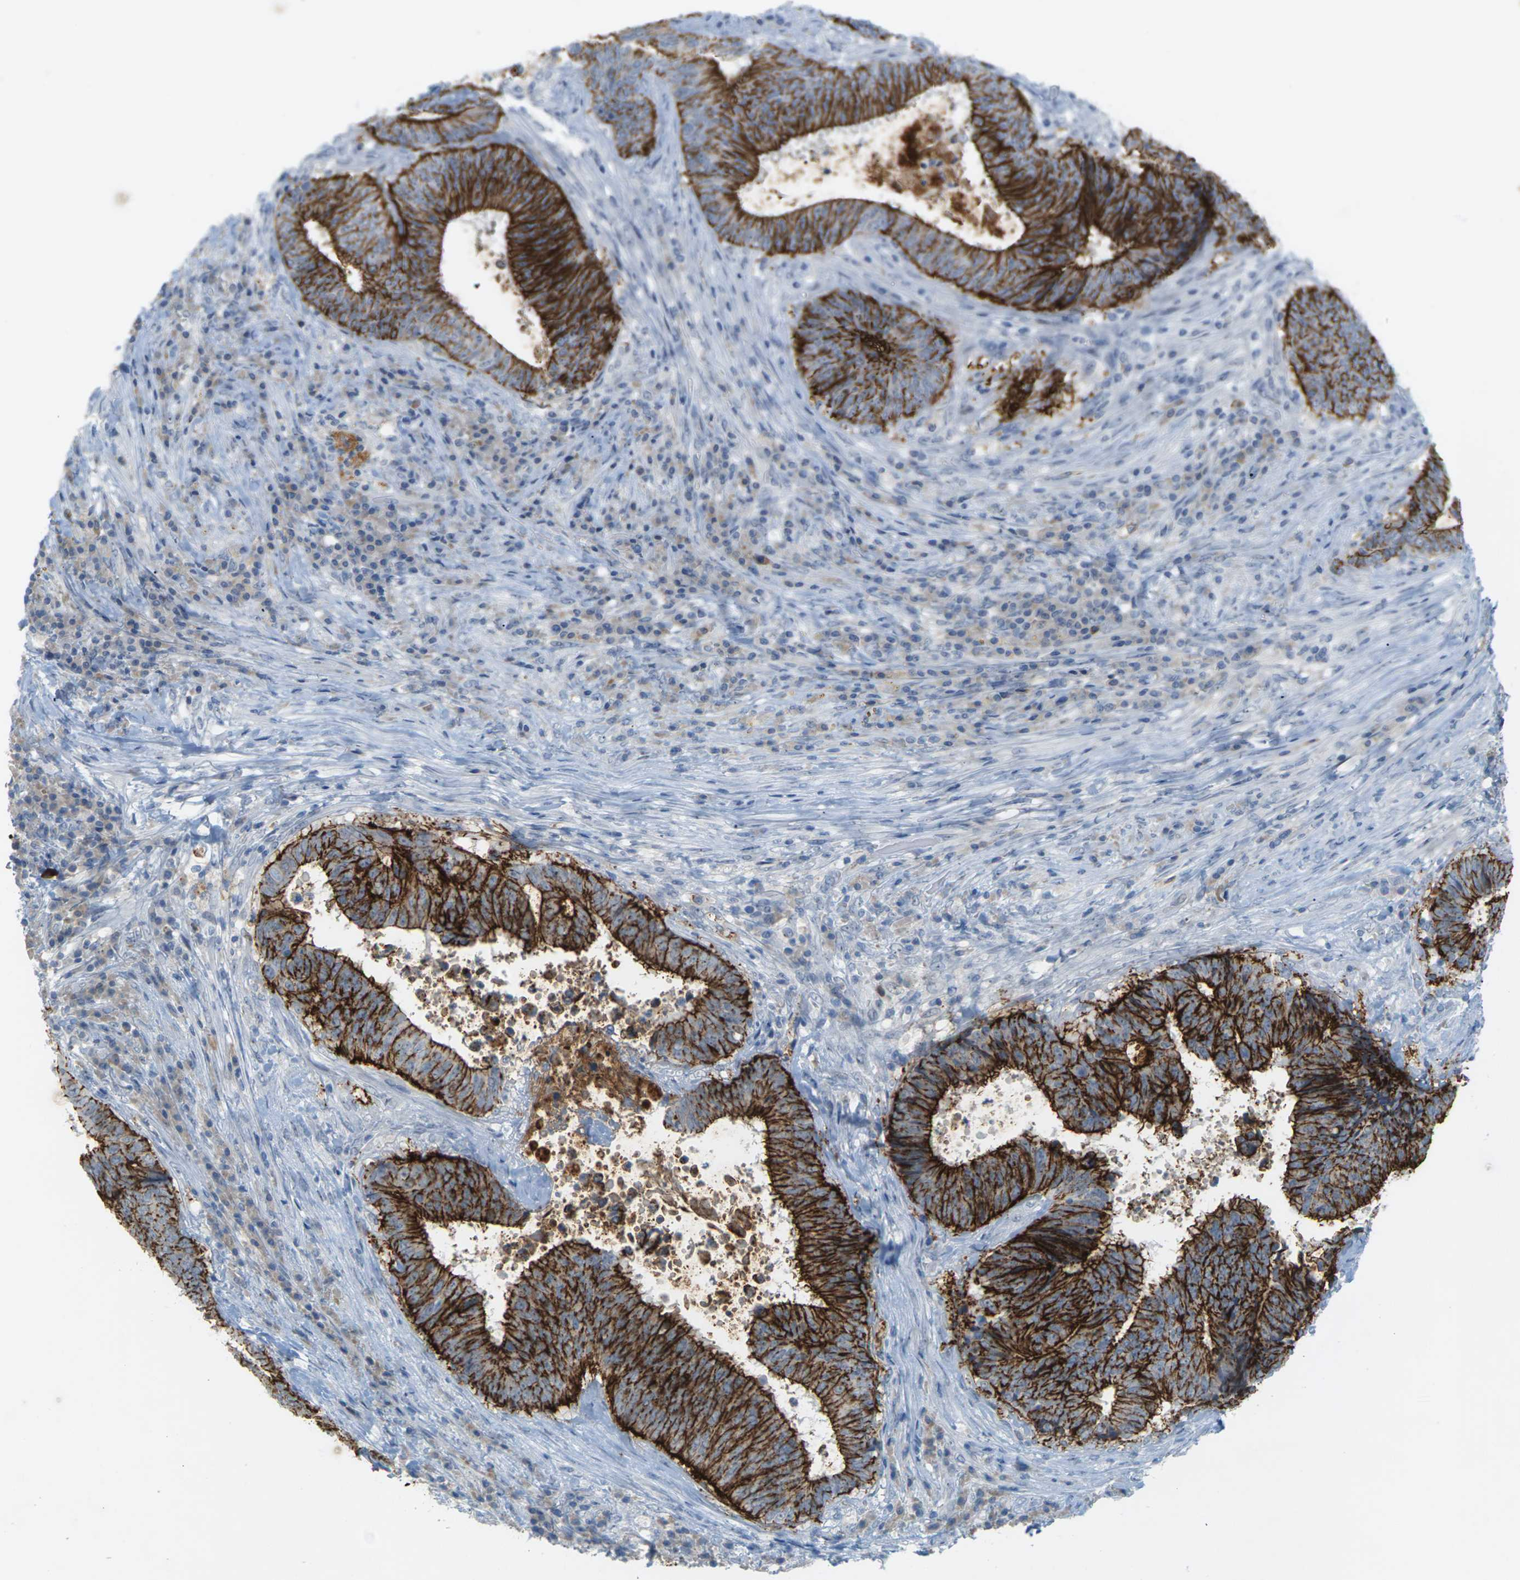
{"staining": {"intensity": "strong", "quantity": ">75%", "location": "cytoplasmic/membranous"}, "tissue": "colorectal cancer", "cell_type": "Tumor cells", "image_type": "cancer", "snomed": [{"axis": "morphology", "description": "Adenocarcinoma, NOS"}, {"axis": "topography", "description": "Rectum"}], "caption": "Colorectal cancer (adenocarcinoma) tissue exhibits strong cytoplasmic/membranous staining in approximately >75% of tumor cells", "gene": "CLDN3", "patient": {"sex": "male", "age": 72}}